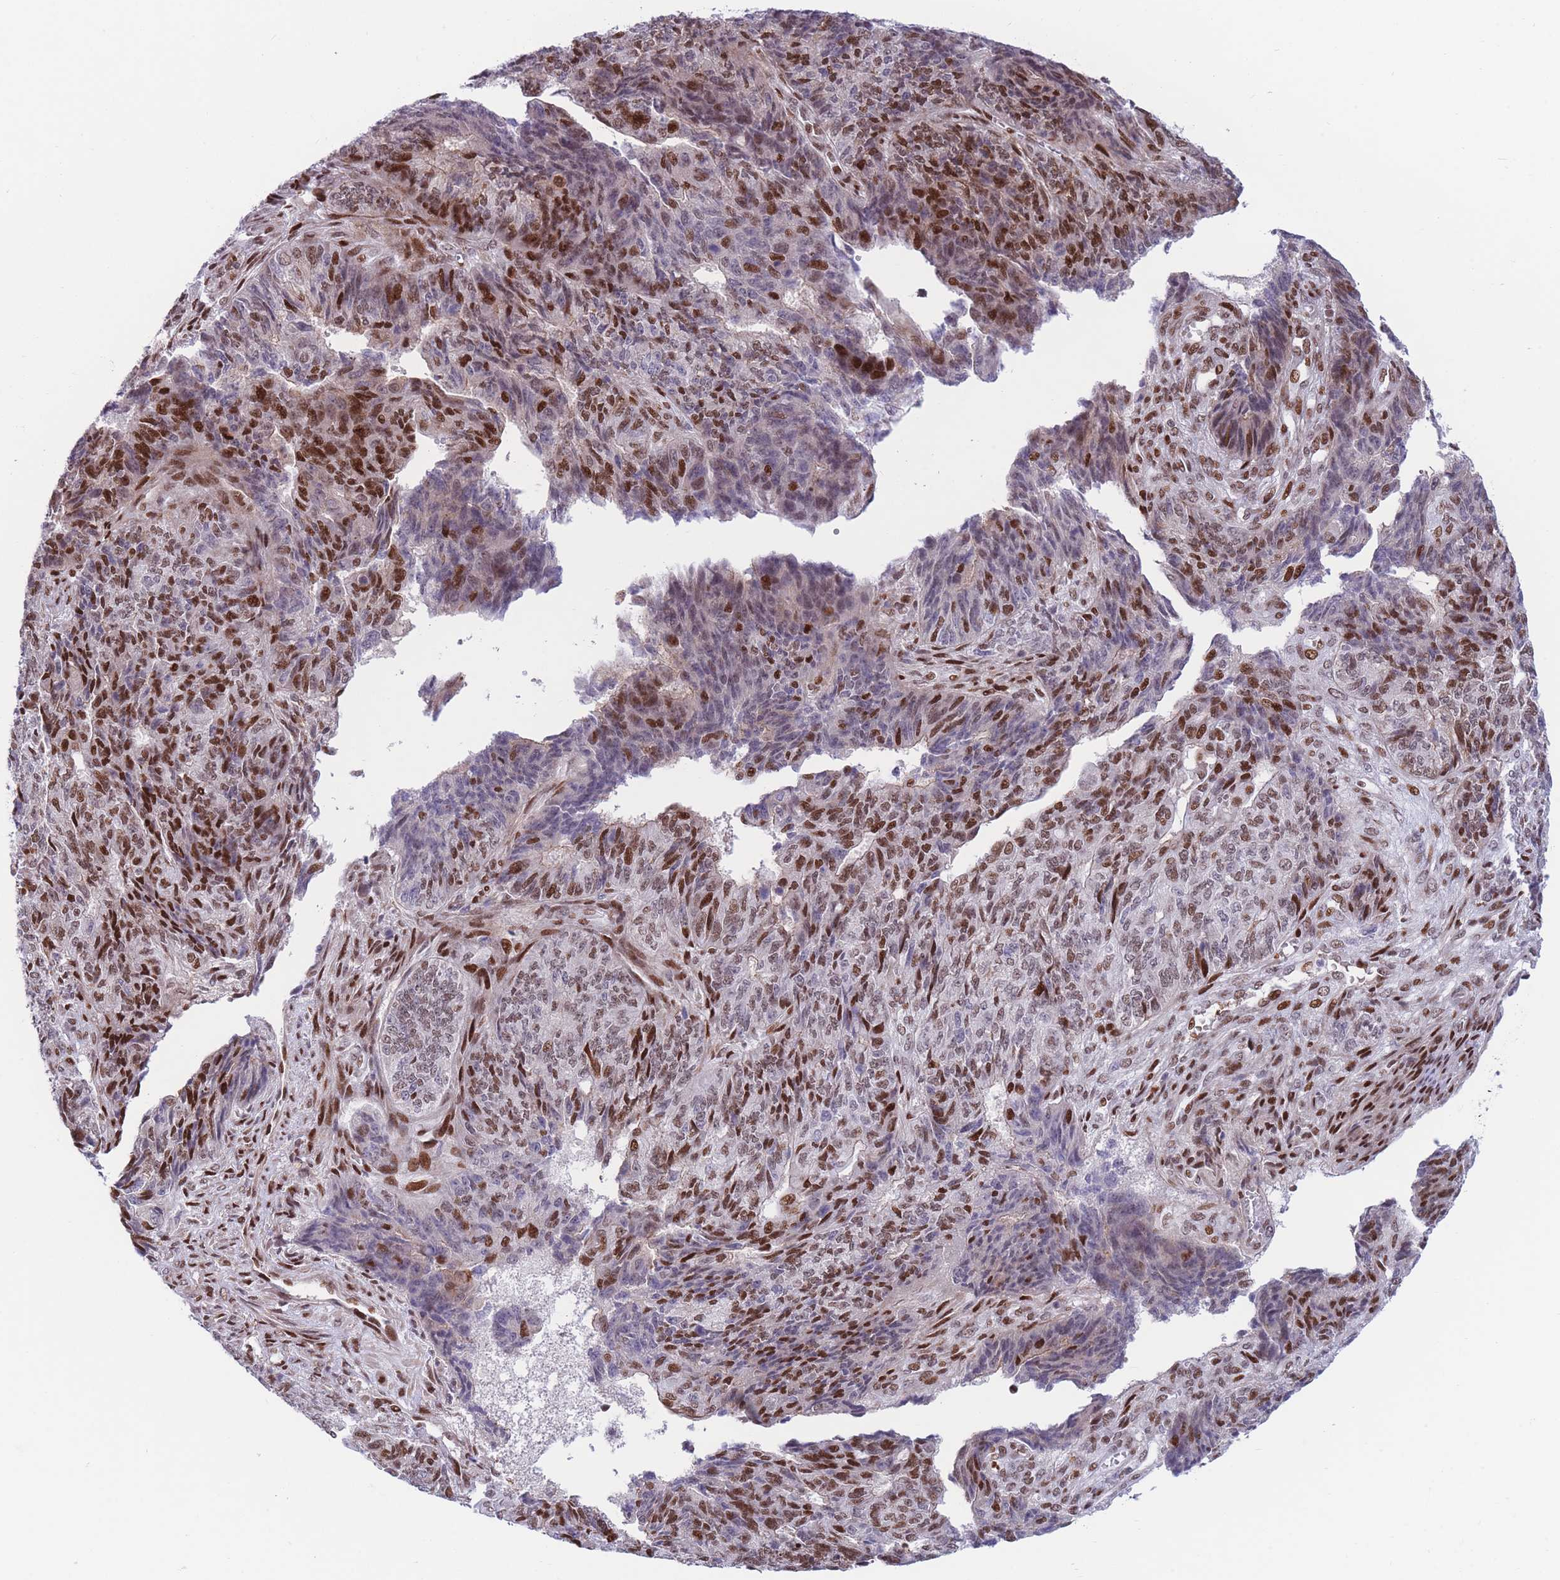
{"staining": {"intensity": "moderate", "quantity": ">75%", "location": "nuclear"}, "tissue": "endometrial cancer", "cell_type": "Tumor cells", "image_type": "cancer", "snomed": [{"axis": "morphology", "description": "Adenocarcinoma, NOS"}, {"axis": "topography", "description": "Endometrium"}], "caption": "This image shows adenocarcinoma (endometrial) stained with immunohistochemistry (IHC) to label a protein in brown. The nuclear of tumor cells show moderate positivity for the protein. Nuclei are counter-stained blue.", "gene": "DNAJC3", "patient": {"sex": "female", "age": 32}}